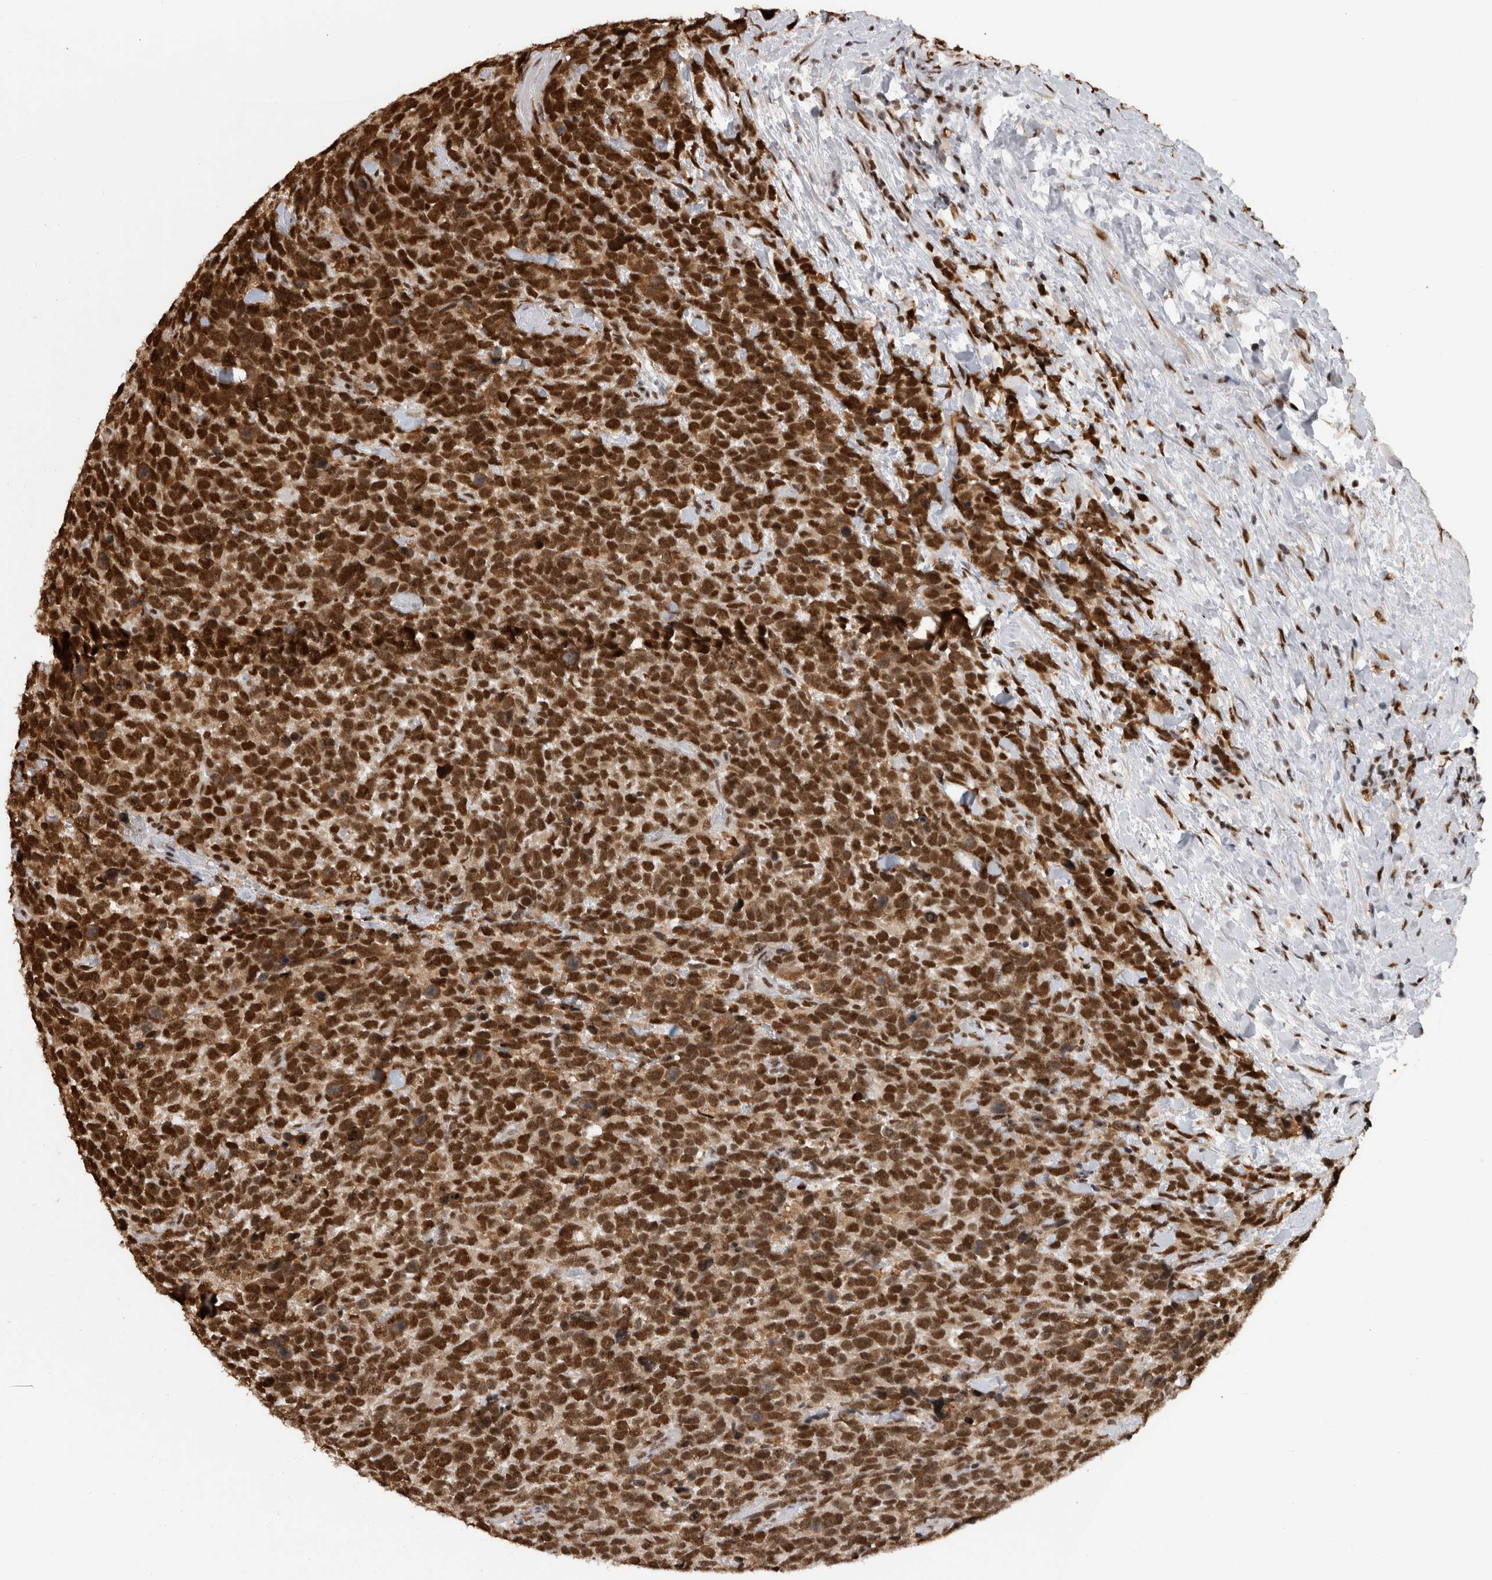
{"staining": {"intensity": "strong", "quantity": ">75%", "location": "nuclear"}, "tissue": "urothelial cancer", "cell_type": "Tumor cells", "image_type": "cancer", "snomed": [{"axis": "morphology", "description": "Urothelial carcinoma, High grade"}, {"axis": "topography", "description": "Urinary bladder"}], "caption": "Urothelial carcinoma (high-grade) was stained to show a protein in brown. There is high levels of strong nuclear staining in approximately >75% of tumor cells.", "gene": "ZSCAN2", "patient": {"sex": "female", "age": 82}}